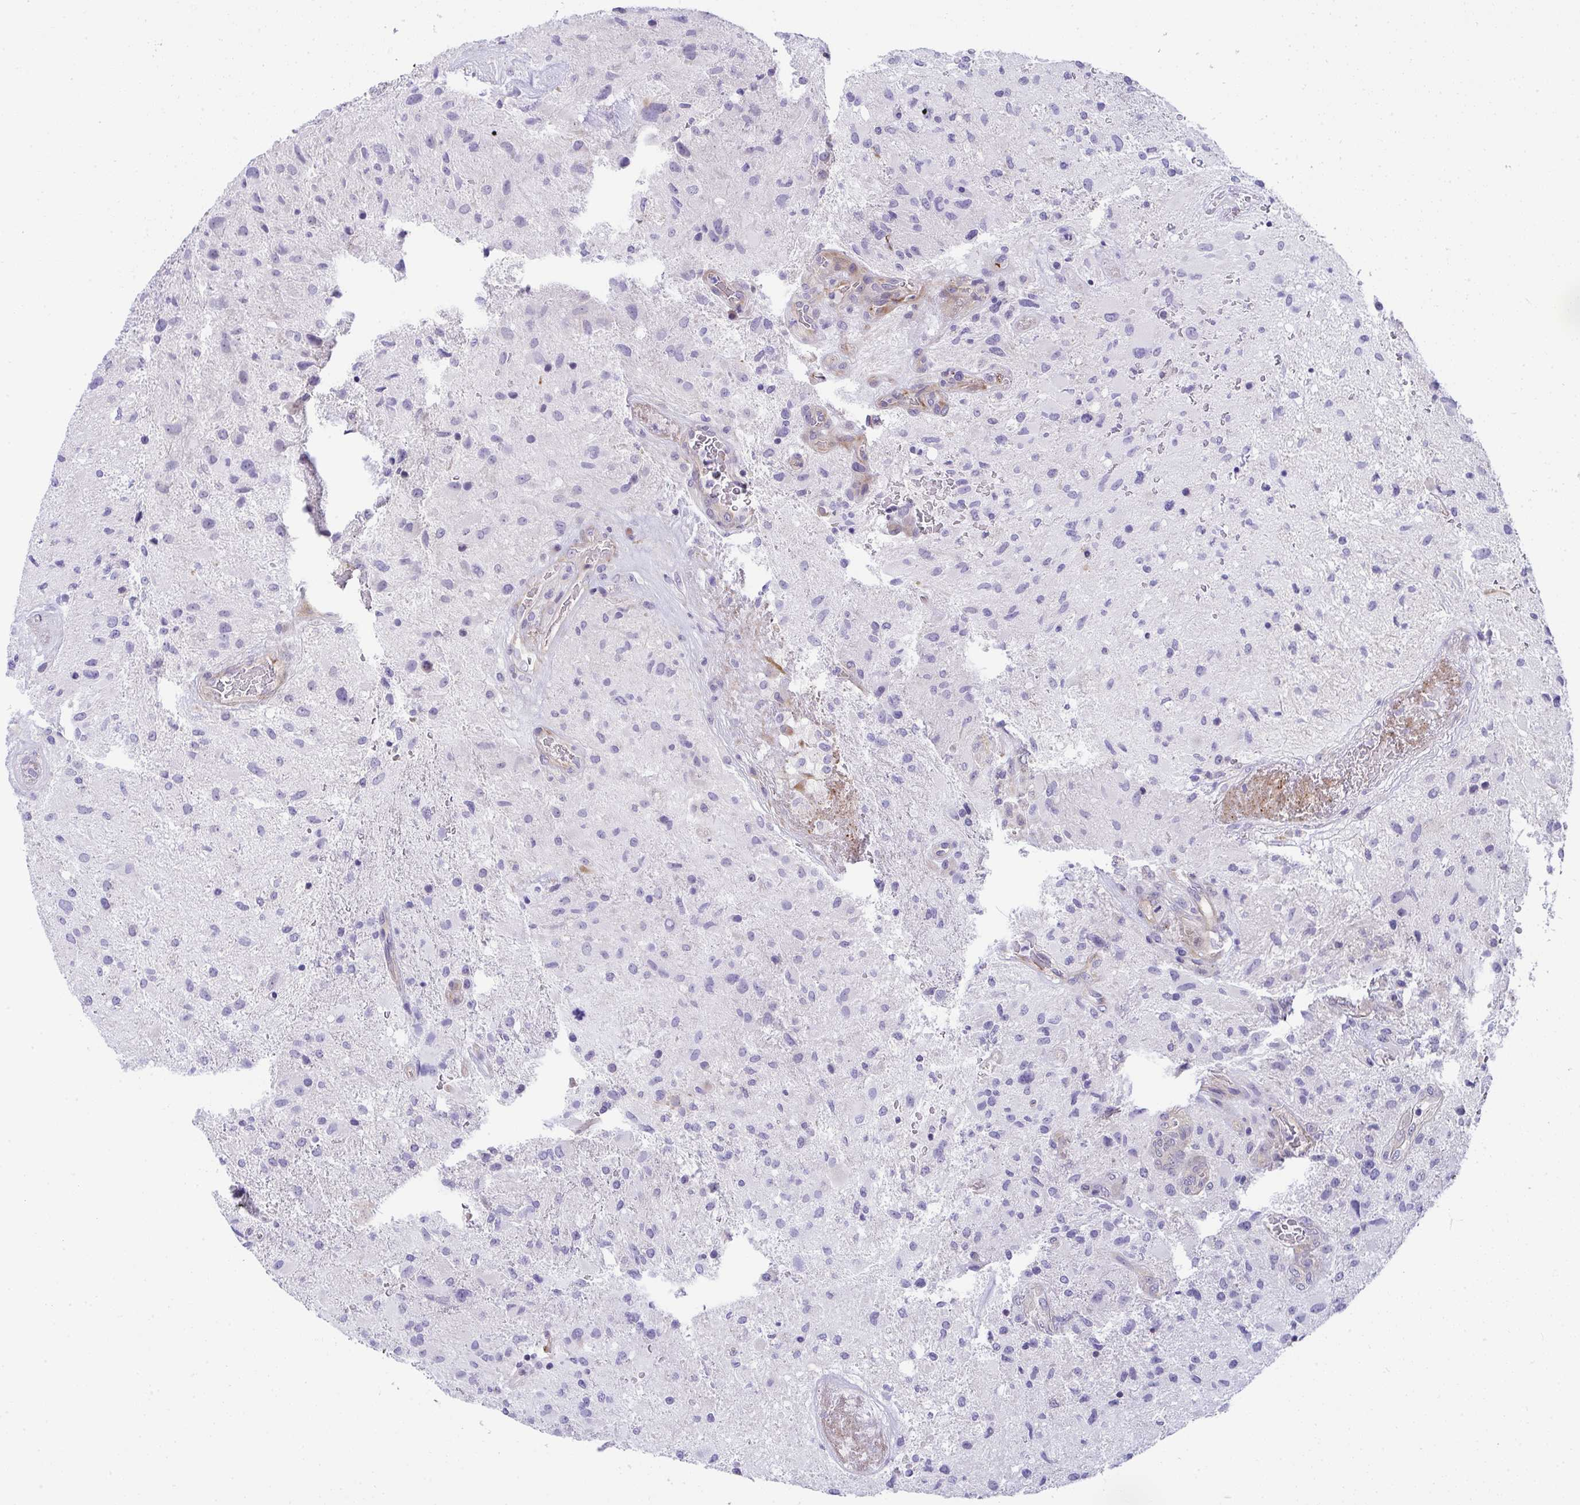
{"staining": {"intensity": "negative", "quantity": "none", "location": "none"}, "tissue": "glioma", "cell_type": "Tumor cells", "image_type": "cancer", "snomed": [{"axis": "morphology", "description": "Glioma, malignant, High grade"}, {"axis": "topography", "description": "Brain"}], "caption": "High magnification brightfield microscopy of malignant glioma (high-grade) stained with DAB (3,3'-diaminobenzidine) (brown) and counterstained with hematoxylin (blue): tumor cells show no significant positivity. Brightfield microscopy of immunohistochemistry (IHC) stained with DAB (brown) and hematoxylin (blue), captured at high magnification.", "gene": "MYL12A", "patient": {"sex": "male", "age": 53}}